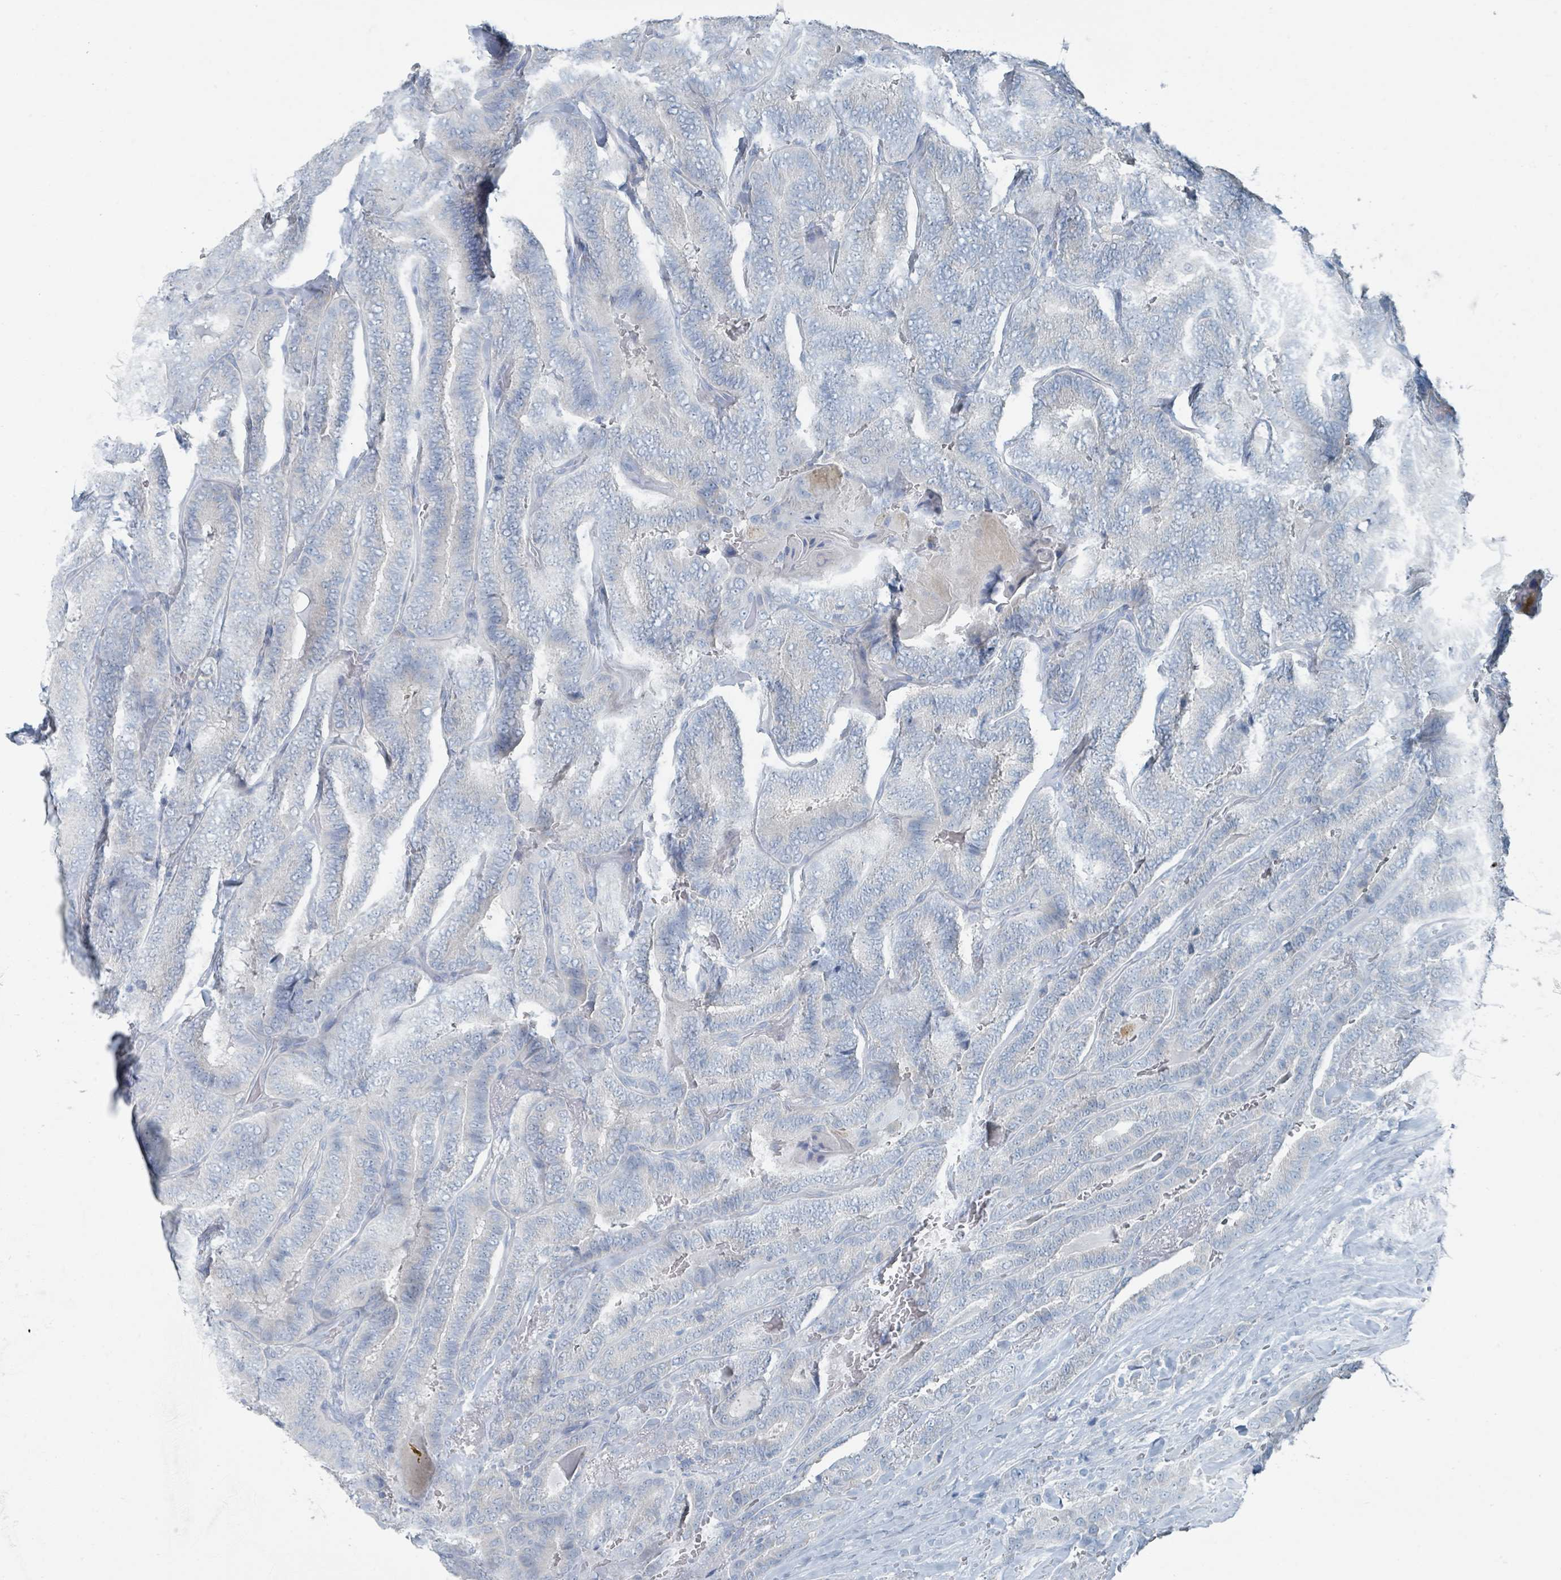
{"staining": {"intensity": "negative", "quantity": "none", "location": "none"}, "tissue": "thyroid cancer", "cell_type": "Tumor cells", "image_type": "cancer", "snomed": [{"axis": "morphology", "description": "Papillary adenocarcinoma, NOS"}, {"axis": "topography", "description": "Thyroid gland"}], "caption": "An IHC micrograph of thyroid cancer is shown. There is no staining in tumor cells of thyroid cancer. The staining is performed using DAB brown chromogen with nuclei counter-stained in using hematoxylin.", "gene": "GAMT", "patient": {"sex": "male", "age": 61}}